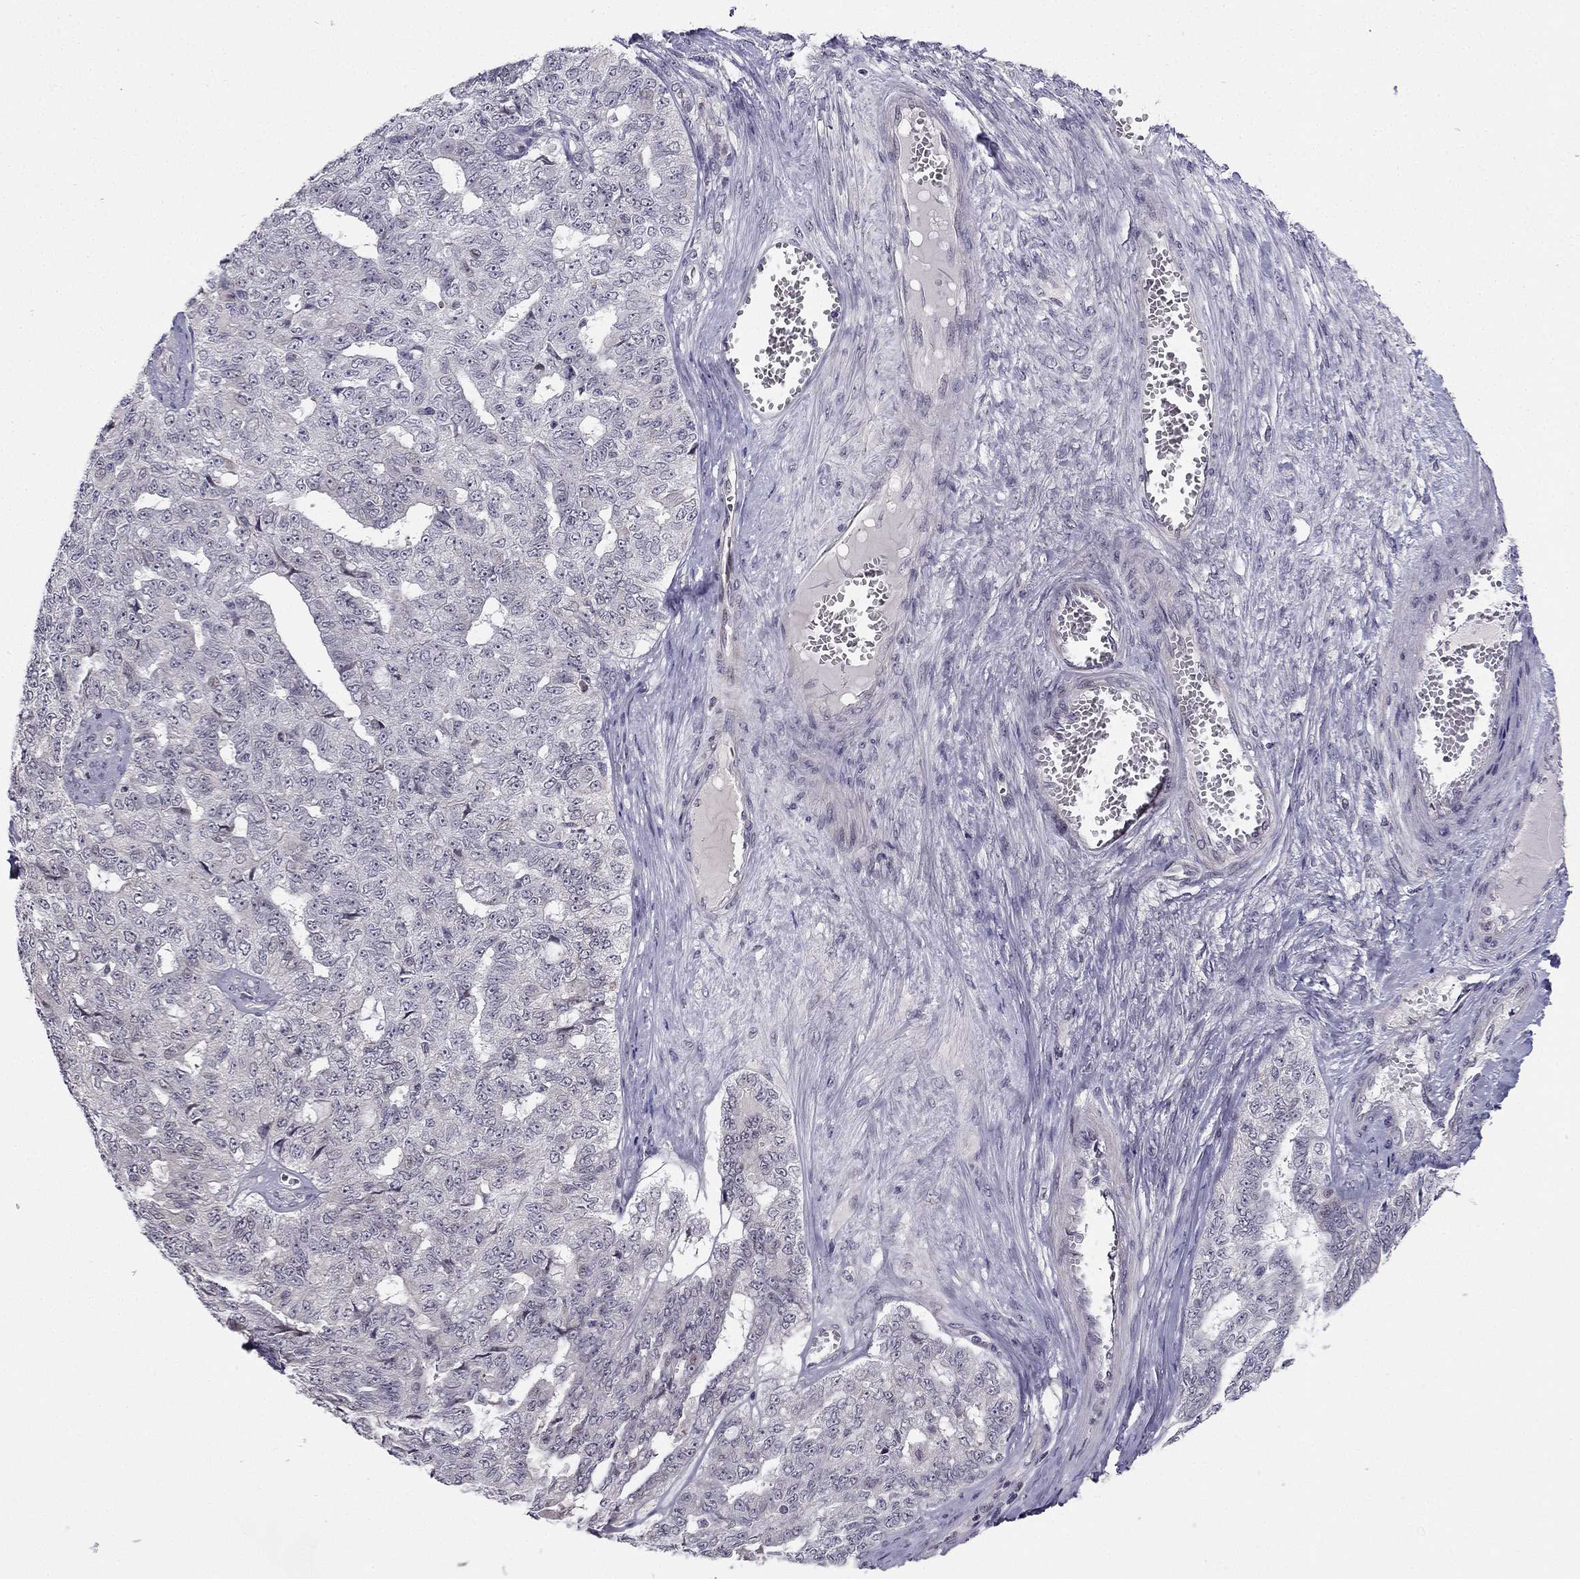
{"staining": {"intensity": "negative", "quantity": "none", "location": "none"}, "tissue": "ovarian cancer", "cell_type": "Tumor cells", "image_type": "cancer", "snomed": [{"axis": "morphology", "description": "Cystadenocarcinoma, serous, NOS"}, {"axis": "topography", "description": "Ovary"}], "caption": "DAB immunohistochemical staining of ovarian serous cystadenocarcinoma demonstrates no significant staining in tumor cells.", "gene": "CHST8", "patient": {"sex": "female", "age": 71}}